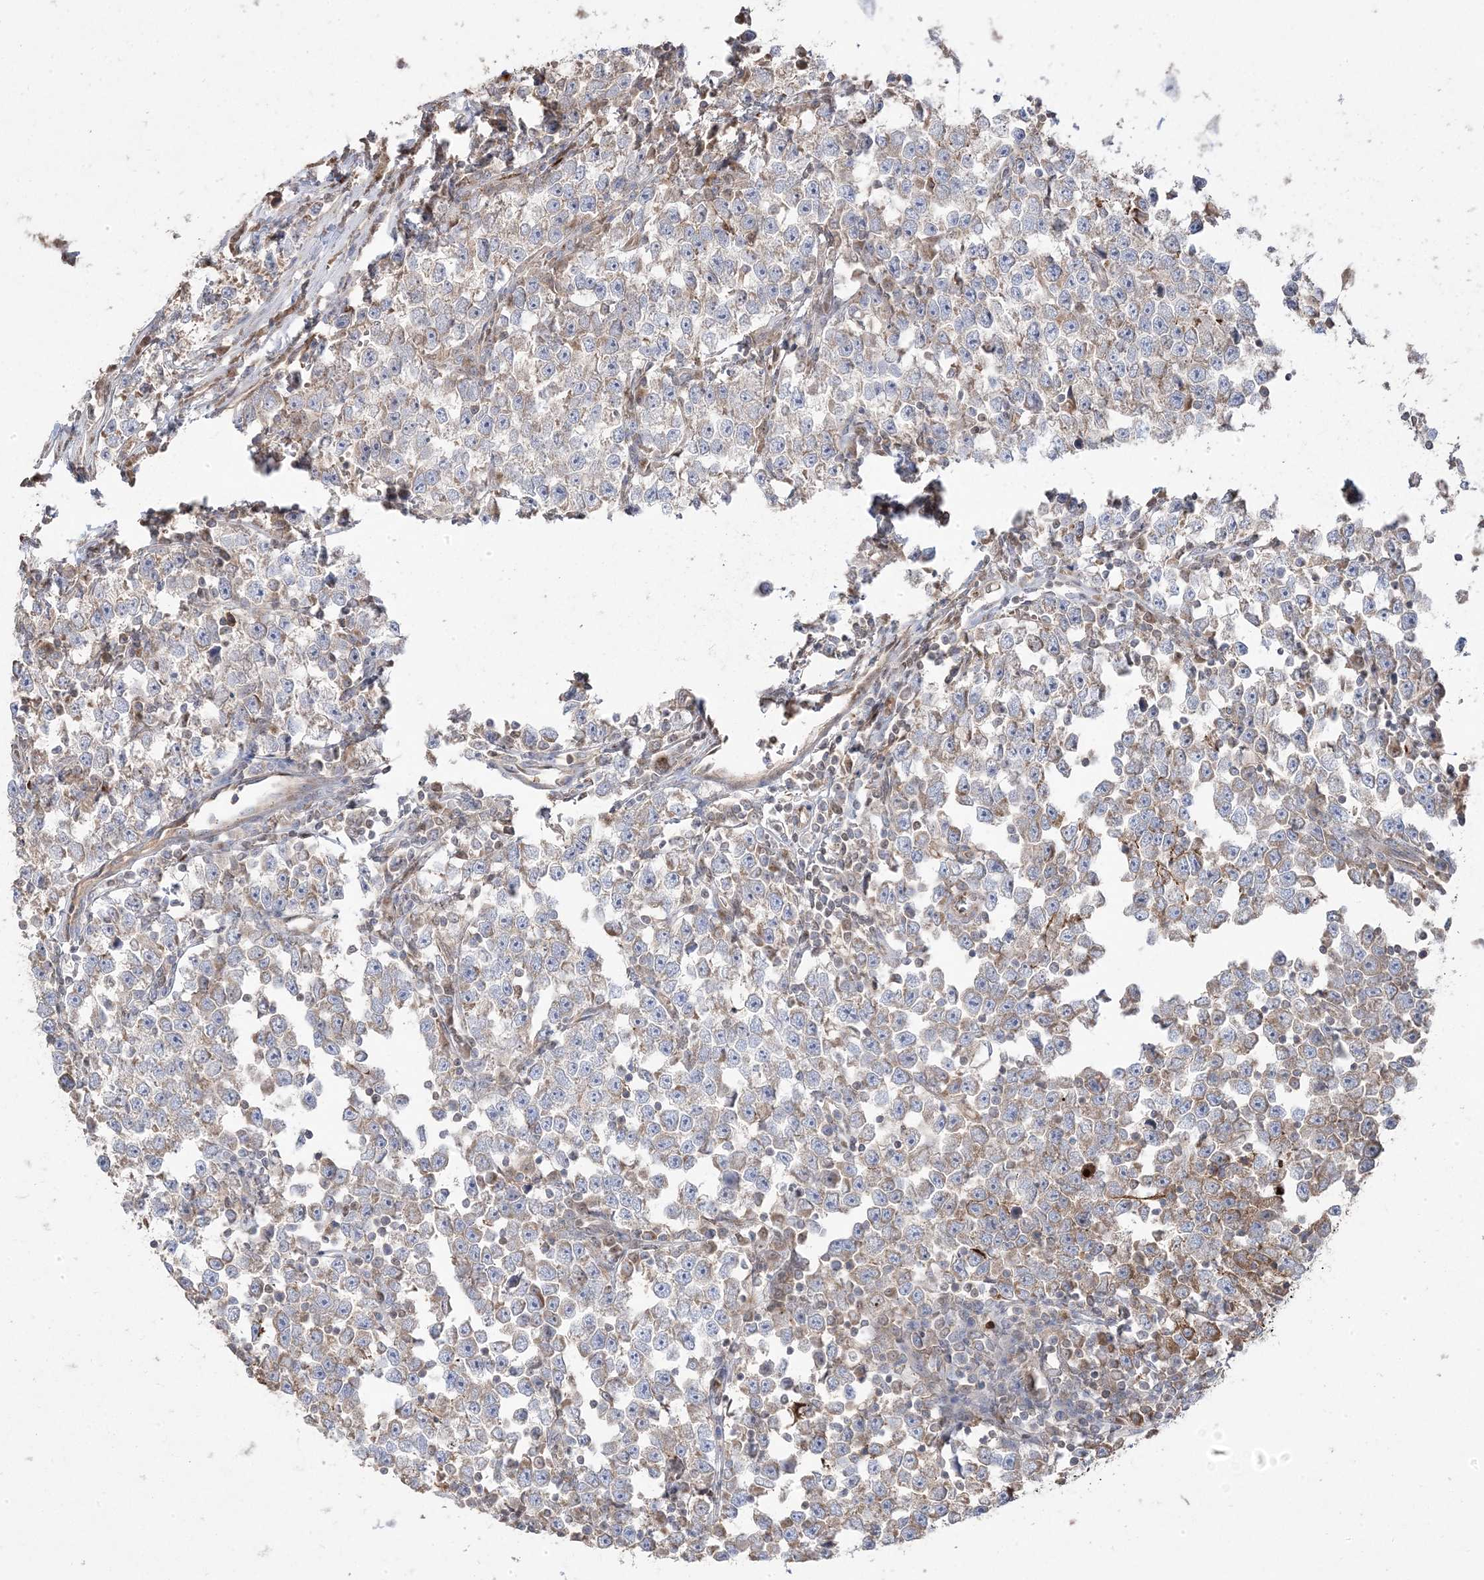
{"staining": {"intensity": "weak", "quantity": ">75%", "location": "cytoplasmic/membranous"}, "tissue": "testis cancer", "cell_type": "Tumor cells", "image_type": "cancer", "snomed": [{"axis": "morphology", "description": "Normal tissue, NOS"}, {"axis": "morphology", "description": "Seminoma, NOS"}, {"axis": "topography", "description": "Testis"}], "caption": "An immunohistochemistry (IHC) image of tumor tissue is shown. Protein staining in brown labels weak cytoplasmic/membranous positivity in seminoma (testis) within tumor cells.", "gene": "PPOX", "patient": {"sex": "male", "age": 43}}